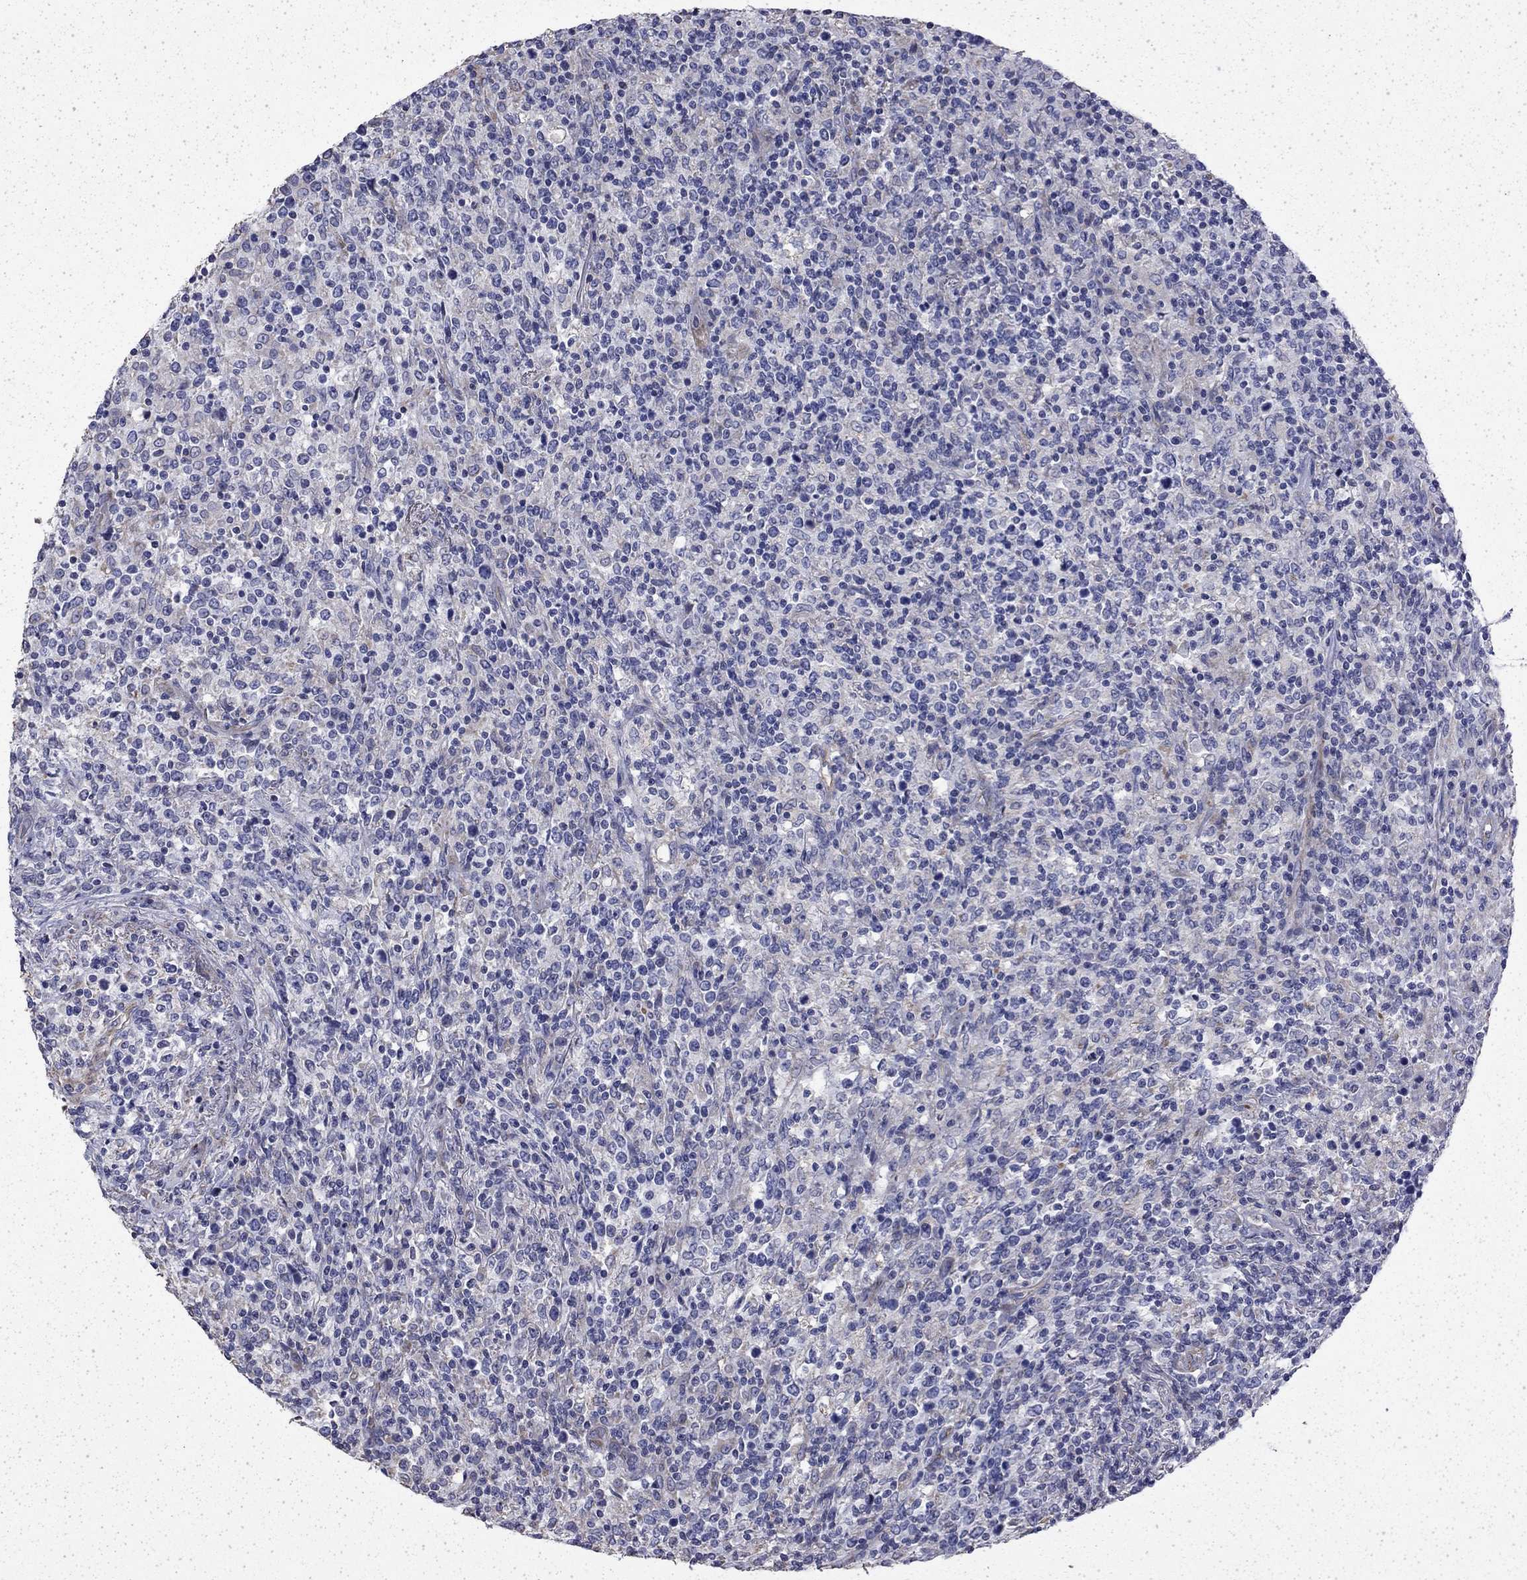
{"staining": {"intensity": "negative", "quantity": "none", "location": "none"}, "tissue": "lymphoma", "cell_type": "Tumor cells", "image_type": "cancer", "snomed": [{"axis": "morphology", "description": "Malignant lymphoma, non-Hodgkin's type, High grade"}, {"axis": "topography", "description": "Lung"}], "caption": "Tumor cells are negative for brown protein staining in lymphoma.", "gene": "DTNA", "patient": {"sex": "male", "age": 79}}